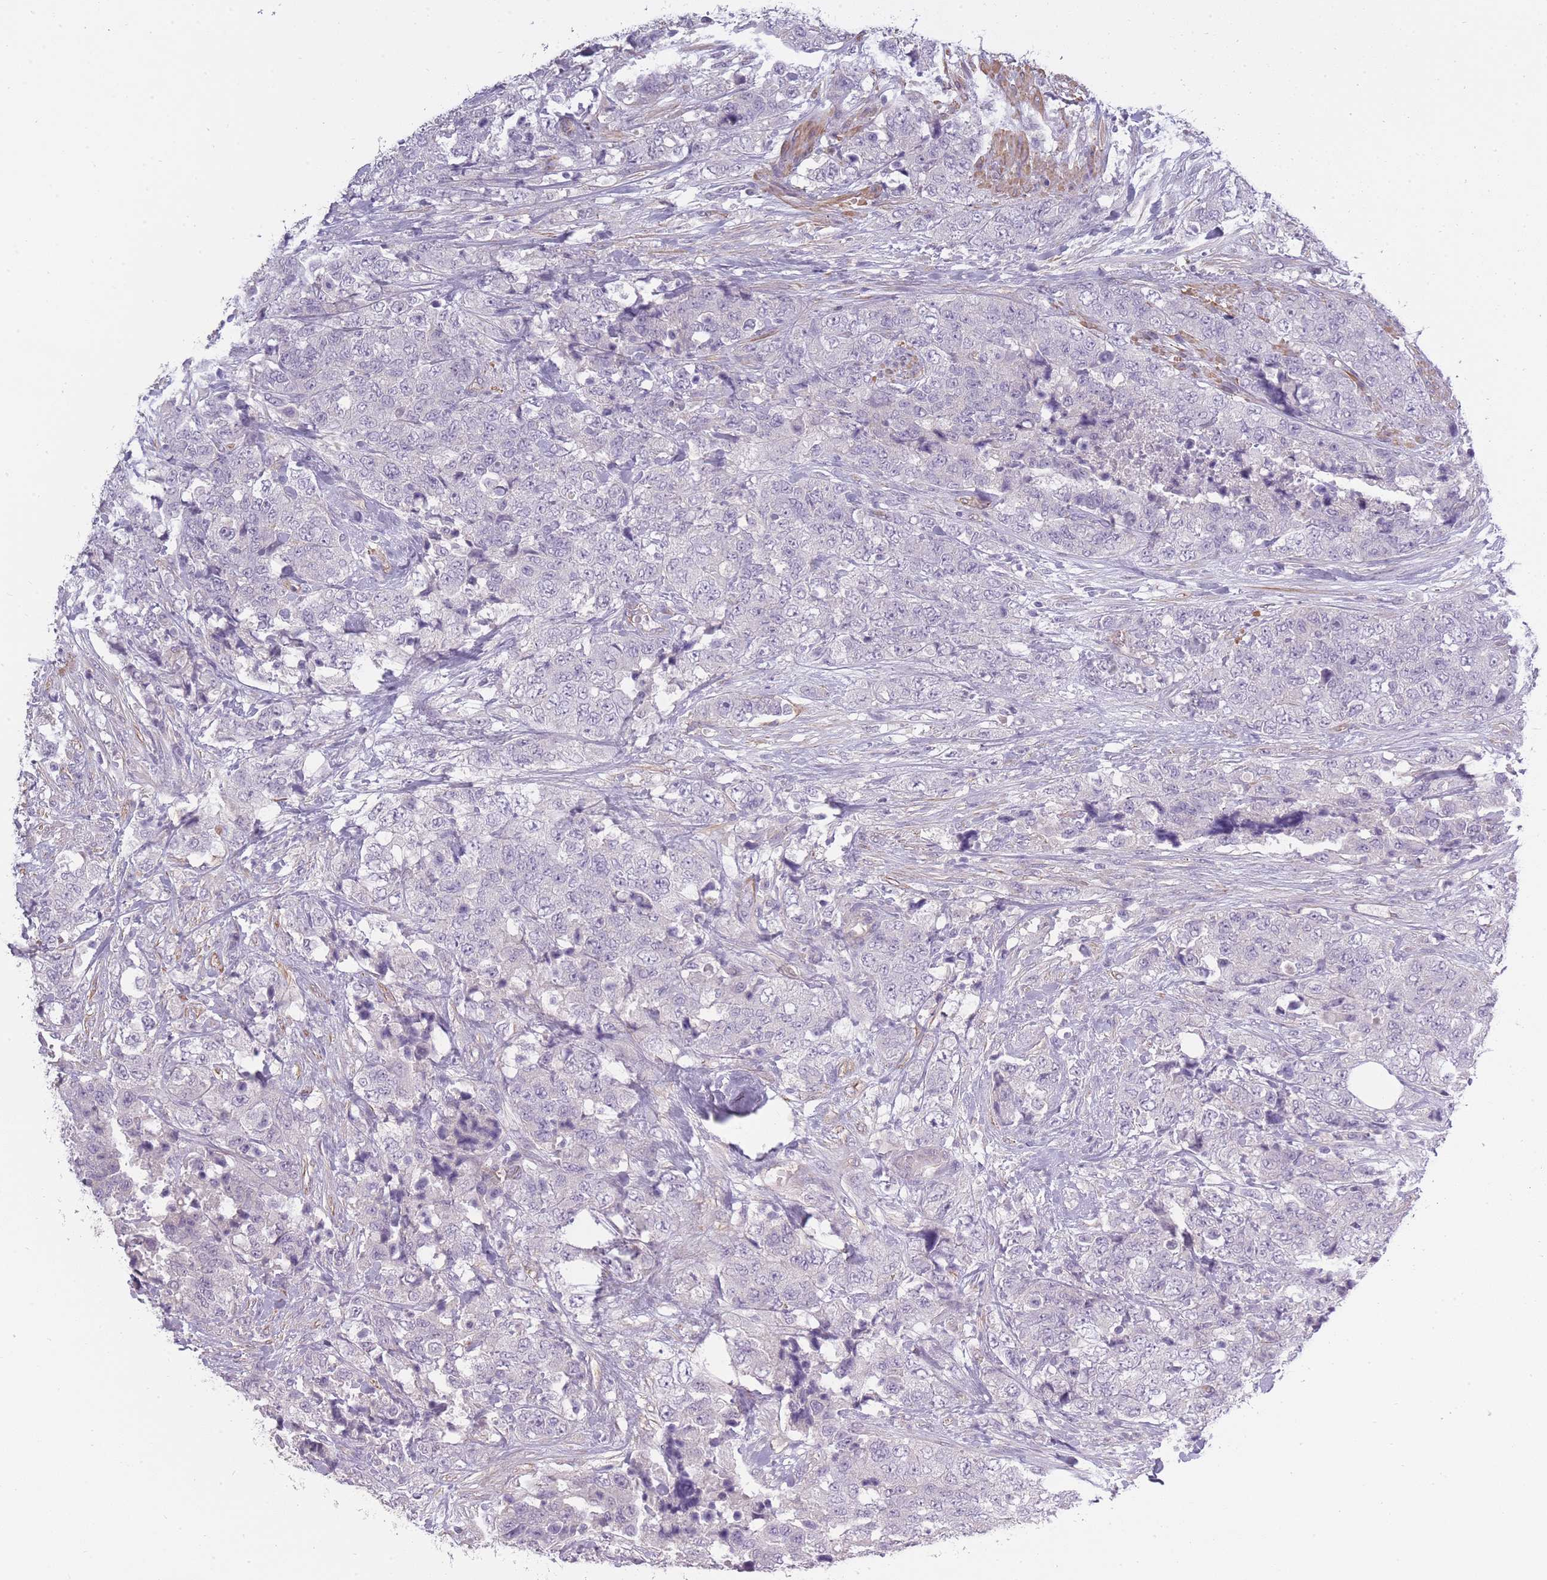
{"staining": {"intensity": "negative", "quantity": "none", "location": "none"}, "tissue": "urothelial cancer", "cell_type": "Tumor cells", "image_type": "cancer", "snomed": [{"axis": "morphology", "description": "Urothelial carcinoma, High grade"}, {"axis": "topography", "description": "Urinary bladder"}], "caption": "Protein analysis of urothelial cancer shows no significant expression in tumor cells.", "gene": "SLC8A2", "patient": {"sex": "female", "age": 78}}